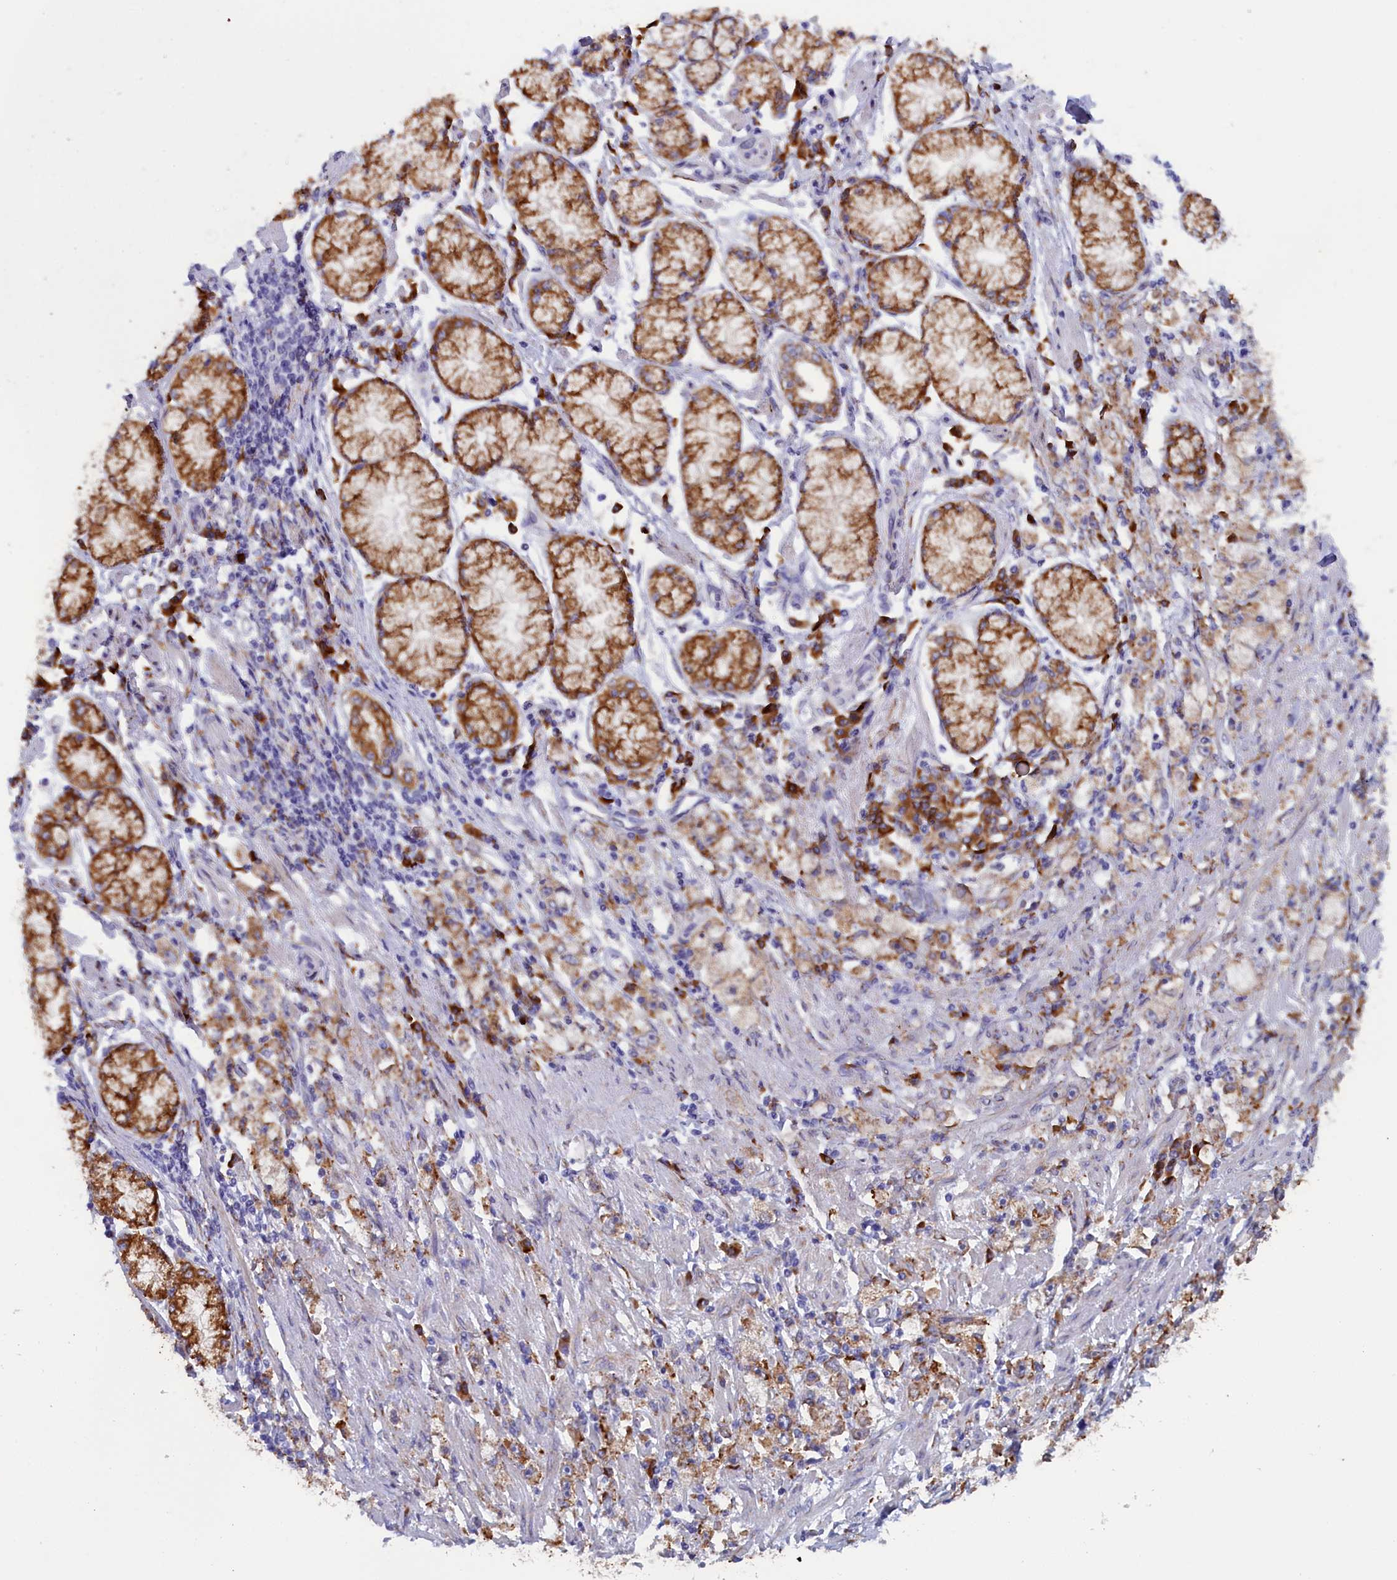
{"staining": {"intensity": "moderate", "quantity": "25%-75%", "location": "cytoplasmic/membranous"}, "tissue": "stomach cancer", "cell_type": "Tumor cells", "image_type": "cancer", "snomed": [{"axis": "morphology", "description": "Adenocarcinoma, NOS"}, {"axis": "topography", "description": "Stomach"}], "caption": "A brown stain shows moderate cytoplasmic/membranous staining of a protein in human adenocarcinoma (stomach) tumor cells. (Stains: DAB in brown, nuclei in blue, Microscopy: brightfield microscopy at high magnification).", "gene": "CCDC68", "patient": {"sex": "female", "age": 59}}